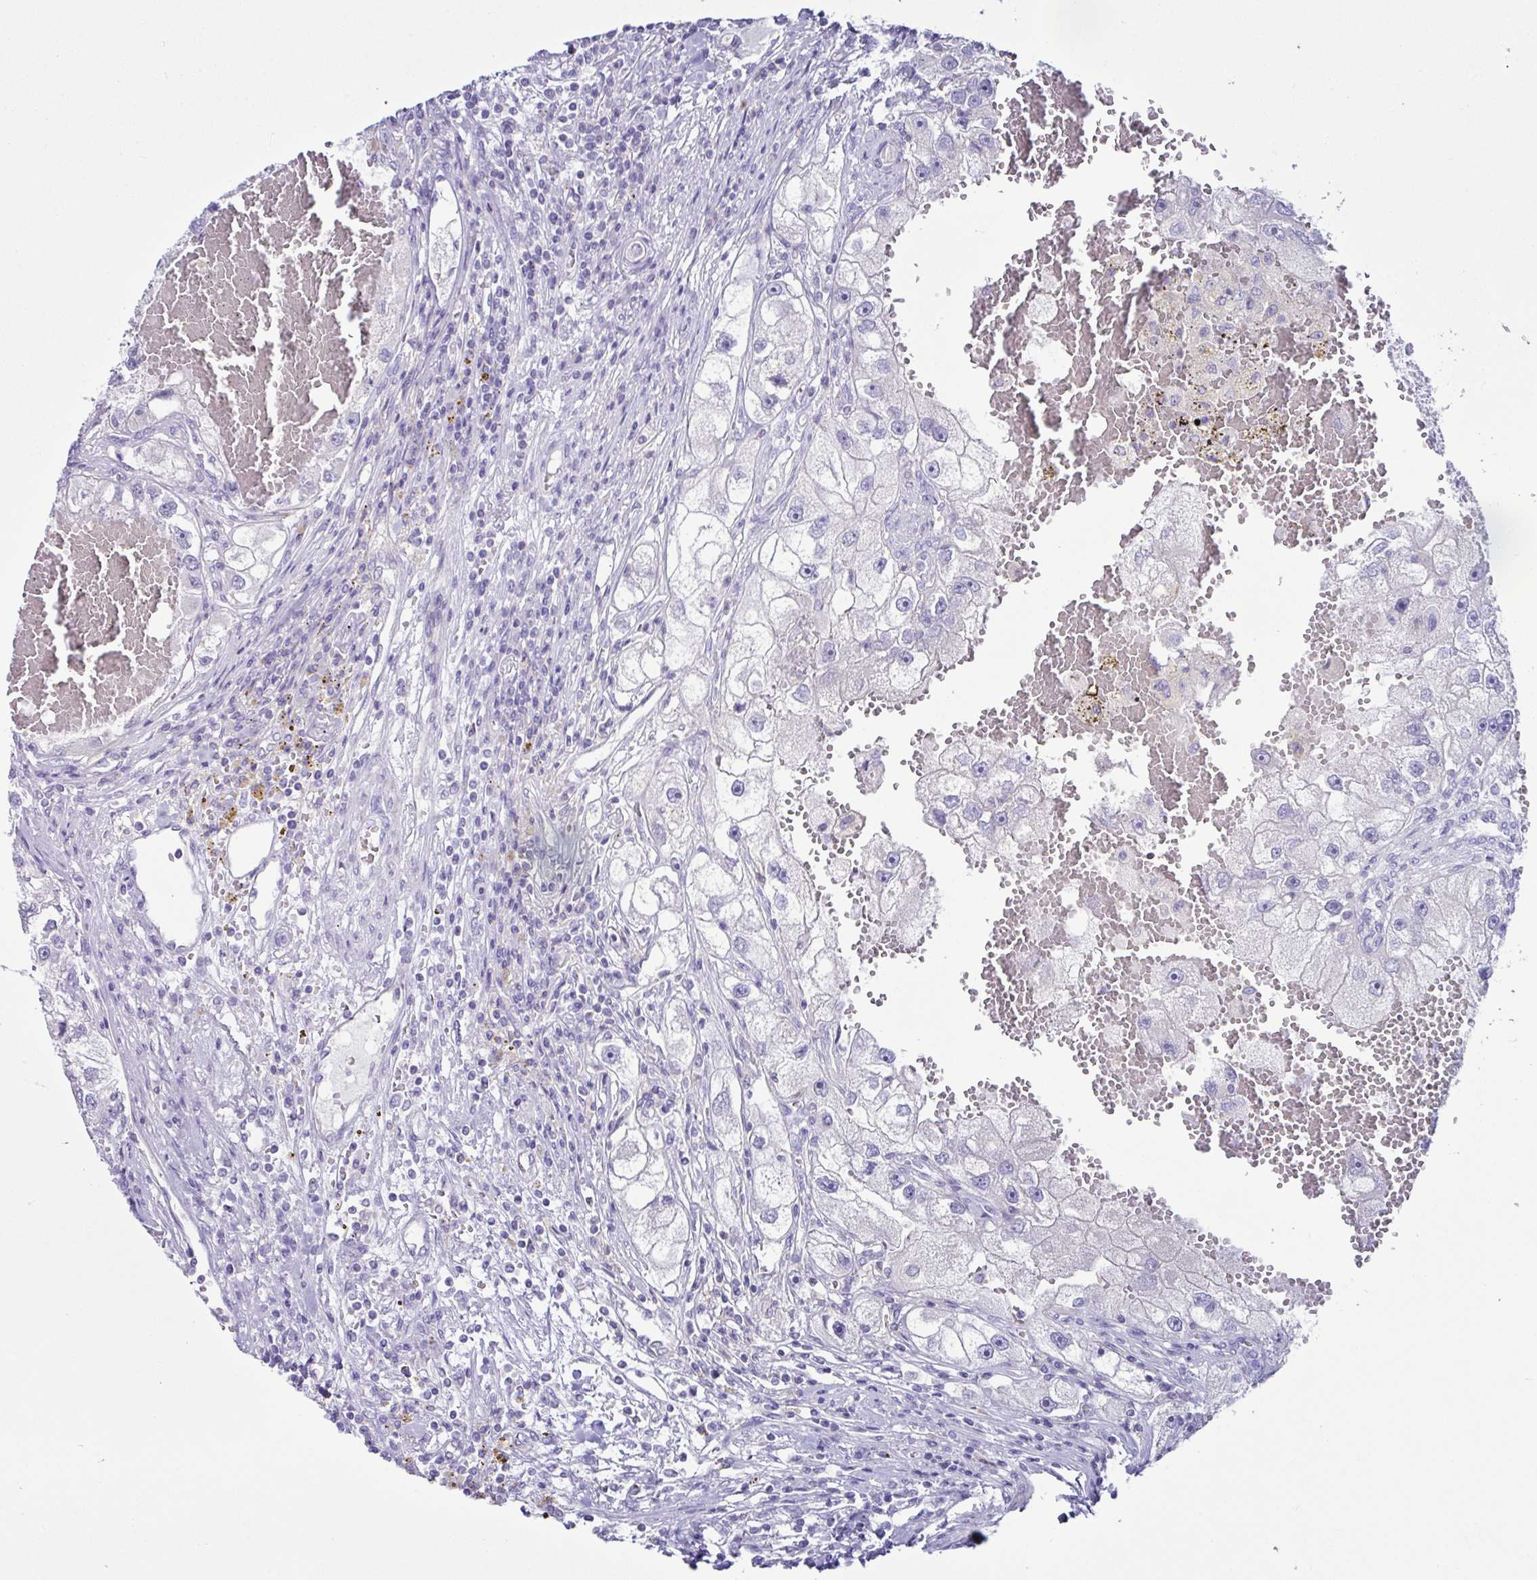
{"staining": {"intensity": "negative", "quantity": "none", "location": "none"}, "tissue": "renal cancer", "cell_type": "Tumor cells", "image_type": "cancer", "snomed": [{"axis": "morphology", "description": "Adenocarcinoma, NOS"}, {"axis": "topography", "description": "Kidney"}], "caption": "Tumor cells are negative for brown protein staining in renal cancer (adenocarcinoma). (DAB immunohistochemistry visualized using brightfield microscopy, high magnification).", "gene": "D2HGDH", "patient": {"sex": "male", "age": 63}}